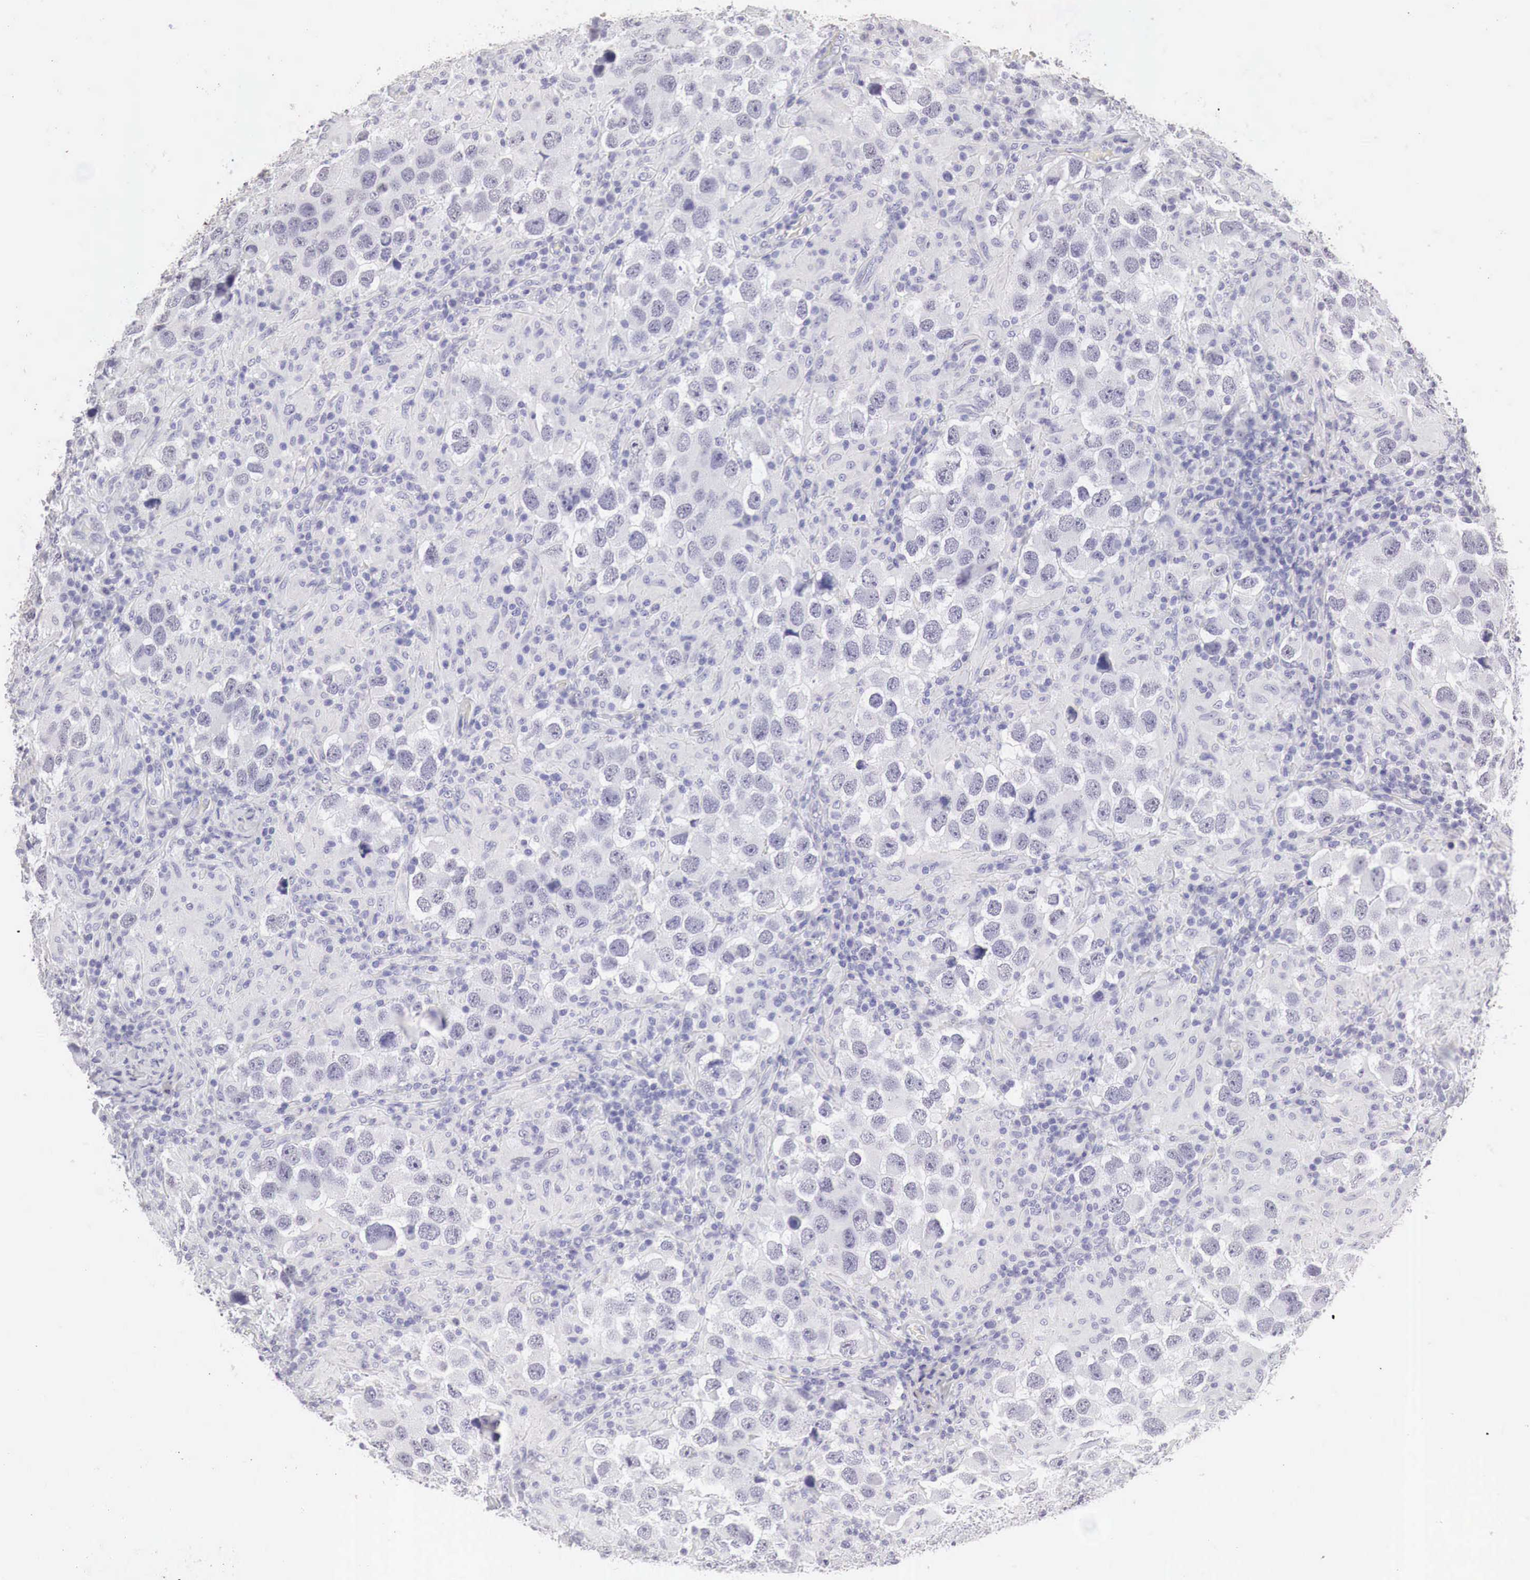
{"staining": {"intensity": "negative", "quantity": "none", "location": "none"}, "tissue": "testis cancer", "cell_type": "Tumor cells", "image_type": "cancer", "snomed": [{"axis": "morphology", "description": "Carcinoma, Embryonal, NOS"}, {"axis": "topography", "description": "Testis"}], "caption": "The micrograph exhibits no significant positivity in tumor cells of testis cancer (embryonal carcinoma).", "gene": "OTC", "patient": {"sex": "male", "age": 21}}